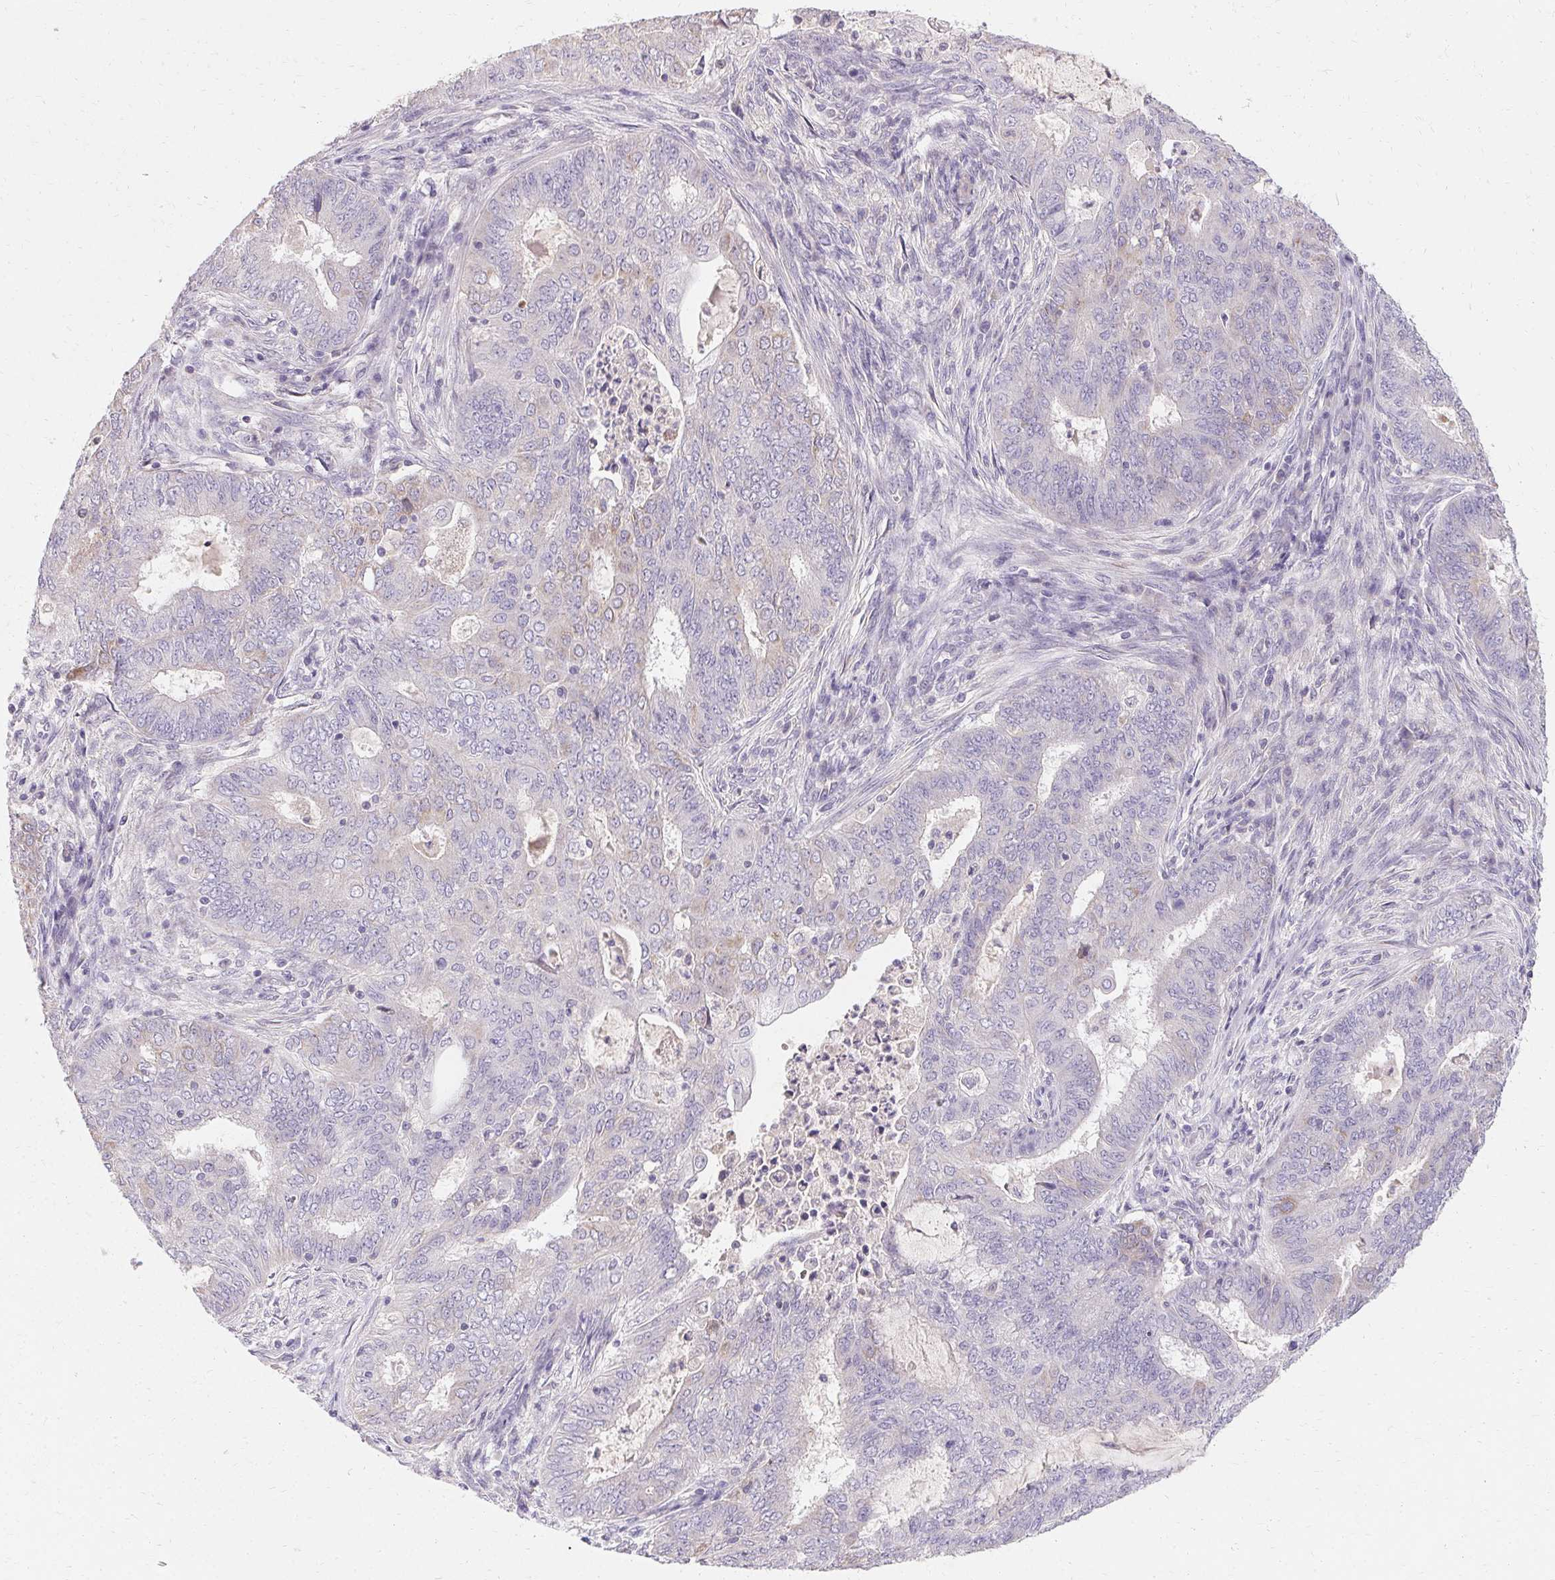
{"staining": {"intensity": "negative", "quantity": "none", "location": "none"}, "tissue": "endometrial cancer", "cell_type": "Tumor cells", "image_type": "cancer", "snomed": [{"axis": "morphology", "description": "Adenocarcinoma, NOS"}, {"axis": "topography", "description": "Endometrium"}], "caption": "High magnification brightfield microscopy of endometrial cancer (adenocarcinoma) stained with DAB (brown) and counterstained with hematoxylin (blue): tumor cells show no significant expression.", "gene": "TRIP13", "patient": {"sex": "female", "age": 62}}